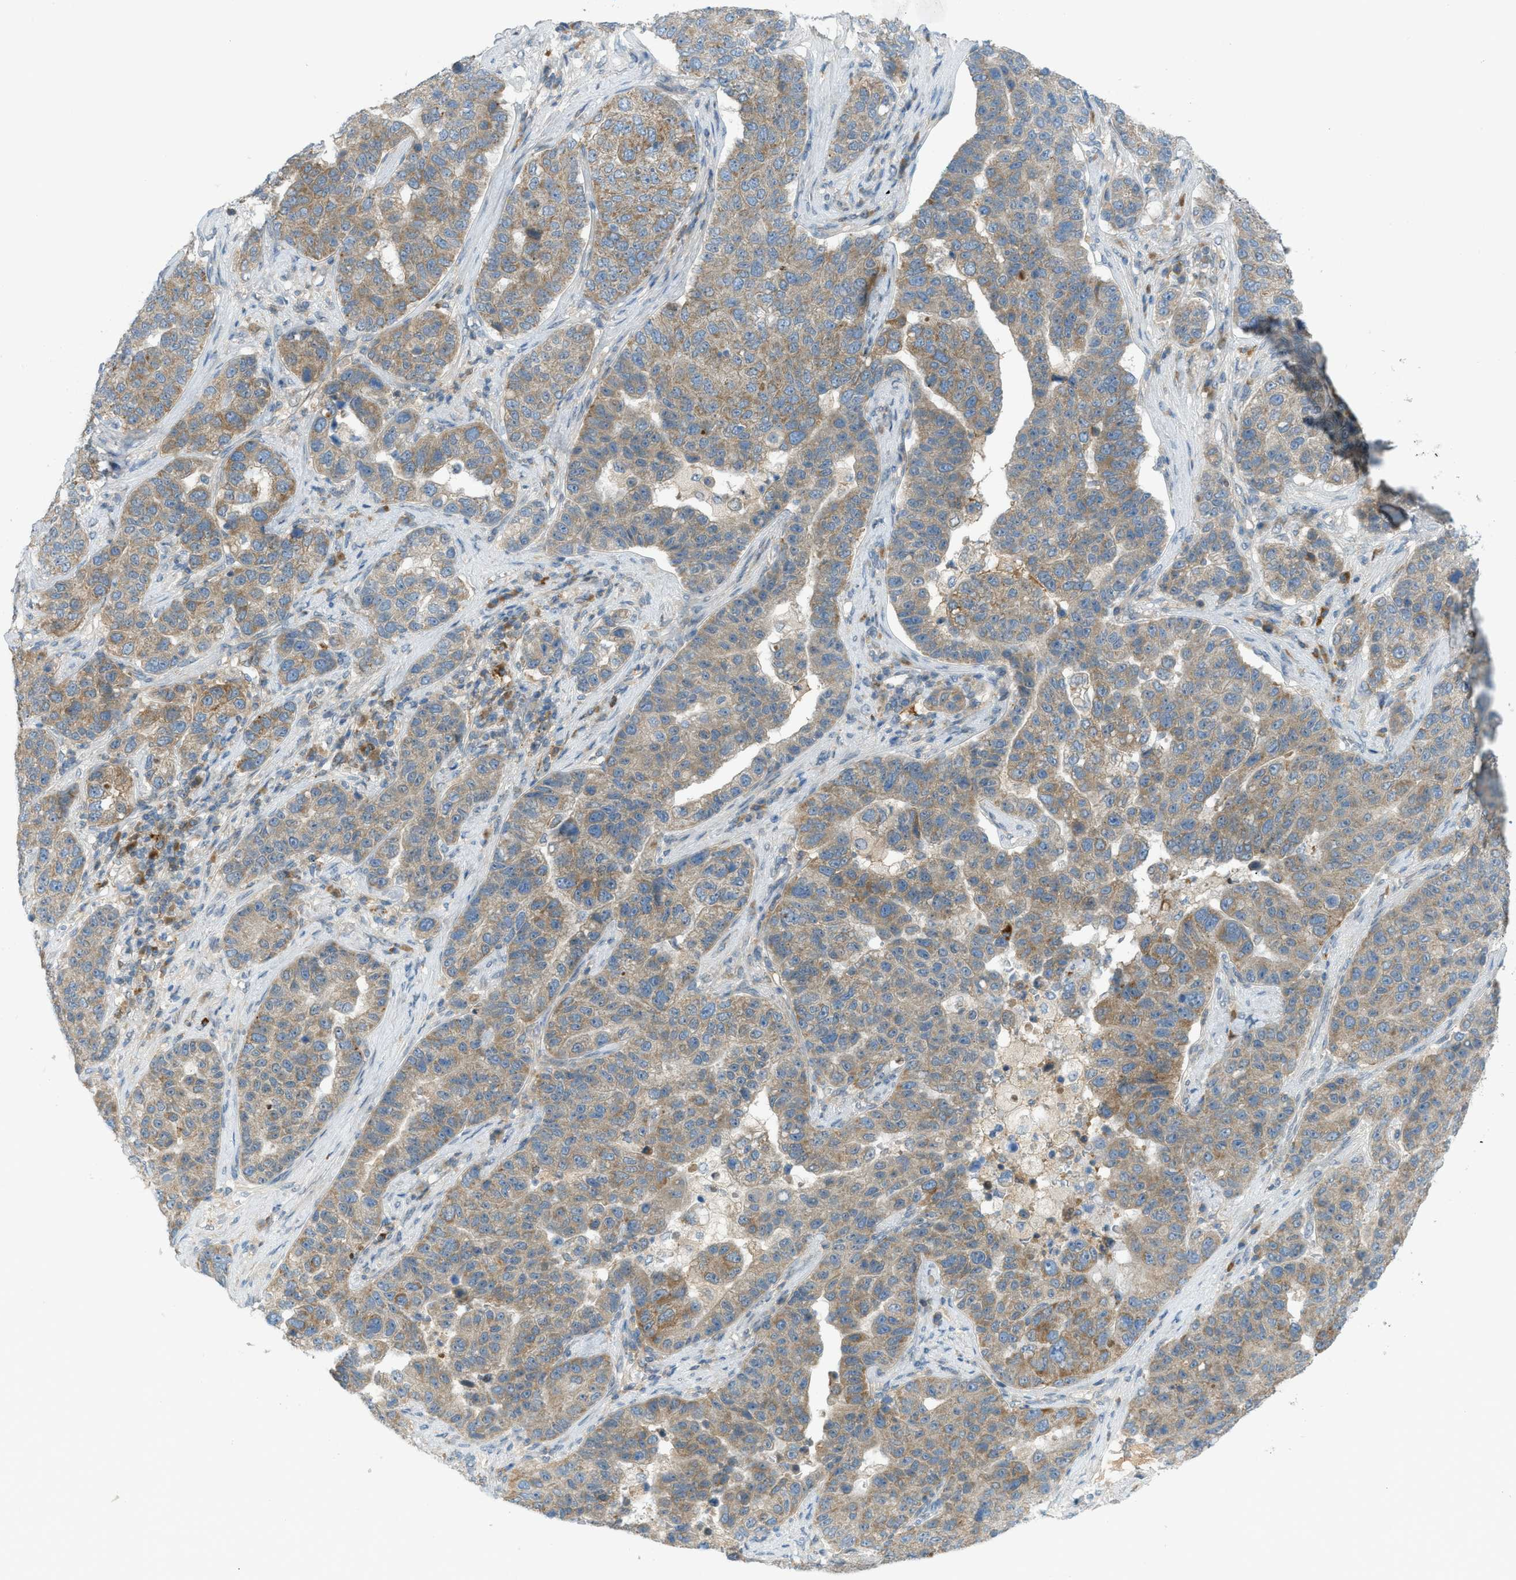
{"staining": {"intensity": "moderate", "quantity": ">75%", "location": "cytoplasmic/membranous"}, "tissue": "pancreatic cancer", "cell_type": "Tumor cells", "image_type": "cancer", "snomed": [{"axis": "morphology", "description": "Adenocarcinoma, NOS"}, {"axis": "topography", "description": "Pancreas"}], "caption": "Immunohistochemical staining of pancreatic adenocarcinoma demonstrates medium levels of moderate cytoplasmic/membranous protein positivity in approximately >75% of tumor cells.", "gene": "DYRK1A", "patient": {"sex": "female", "age": 61}}